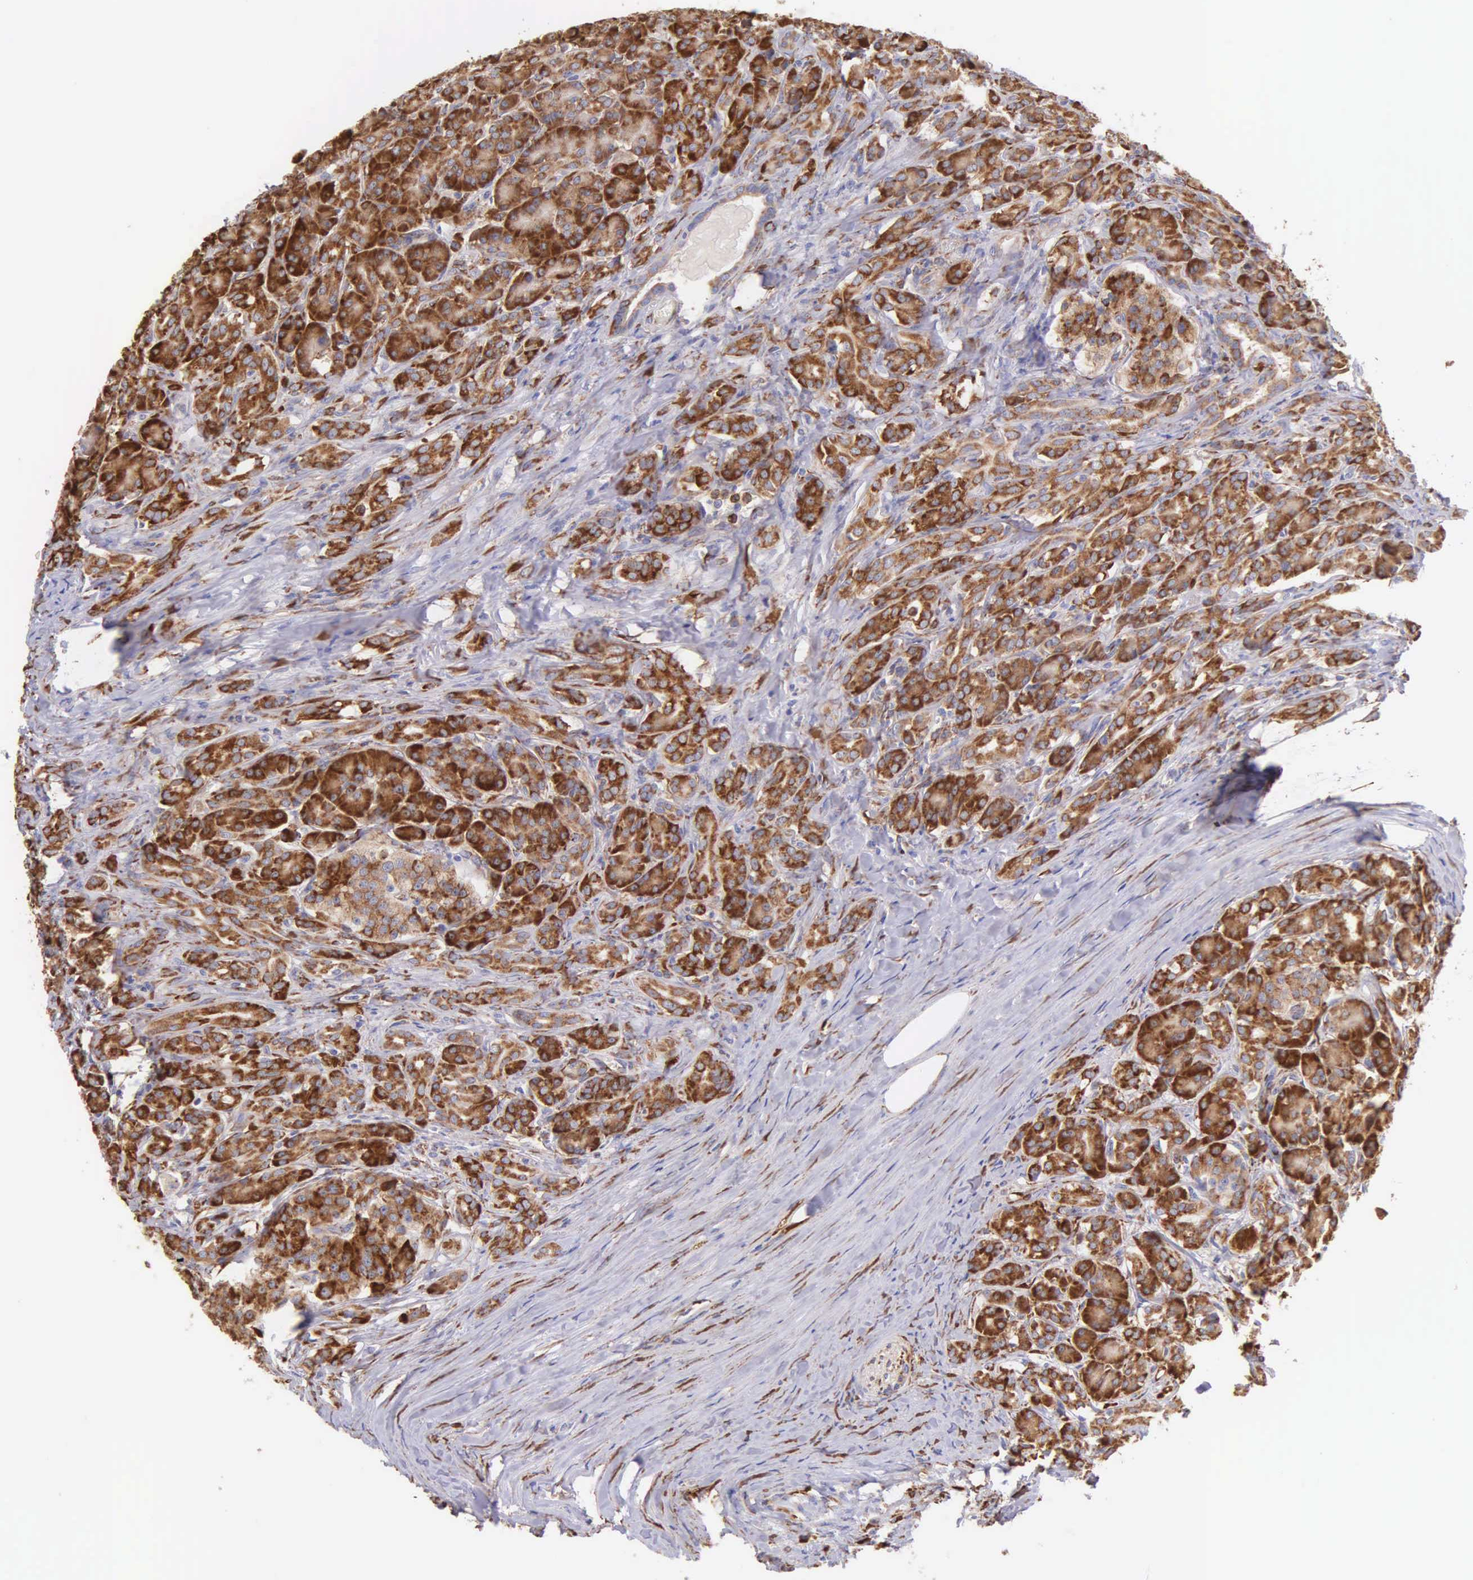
{"staining": {"intensity": "strong", "quantity": ">75%", "location": "cytoplasmic/membranous"}, "tissue": "pancreas", "cell_type": "Exocrine glandular cells", "image_type": "normal", "snomed": [{"axis": "morphology", "description": "Normal tissue, NOS"}, {"axis": "topography", "description": "Lymph node"}, {"axis": "topography", "description": "Pancreas"}], "caption": "High-power microscopy captured an IHC photomicrograph of benign pancreas, revealing strong cytoplasmic/membranous expression in approximately >75% of exocrine glandular cells.", "gene": "CKAP4", "patient": {"sex": "male", "age": 59}}